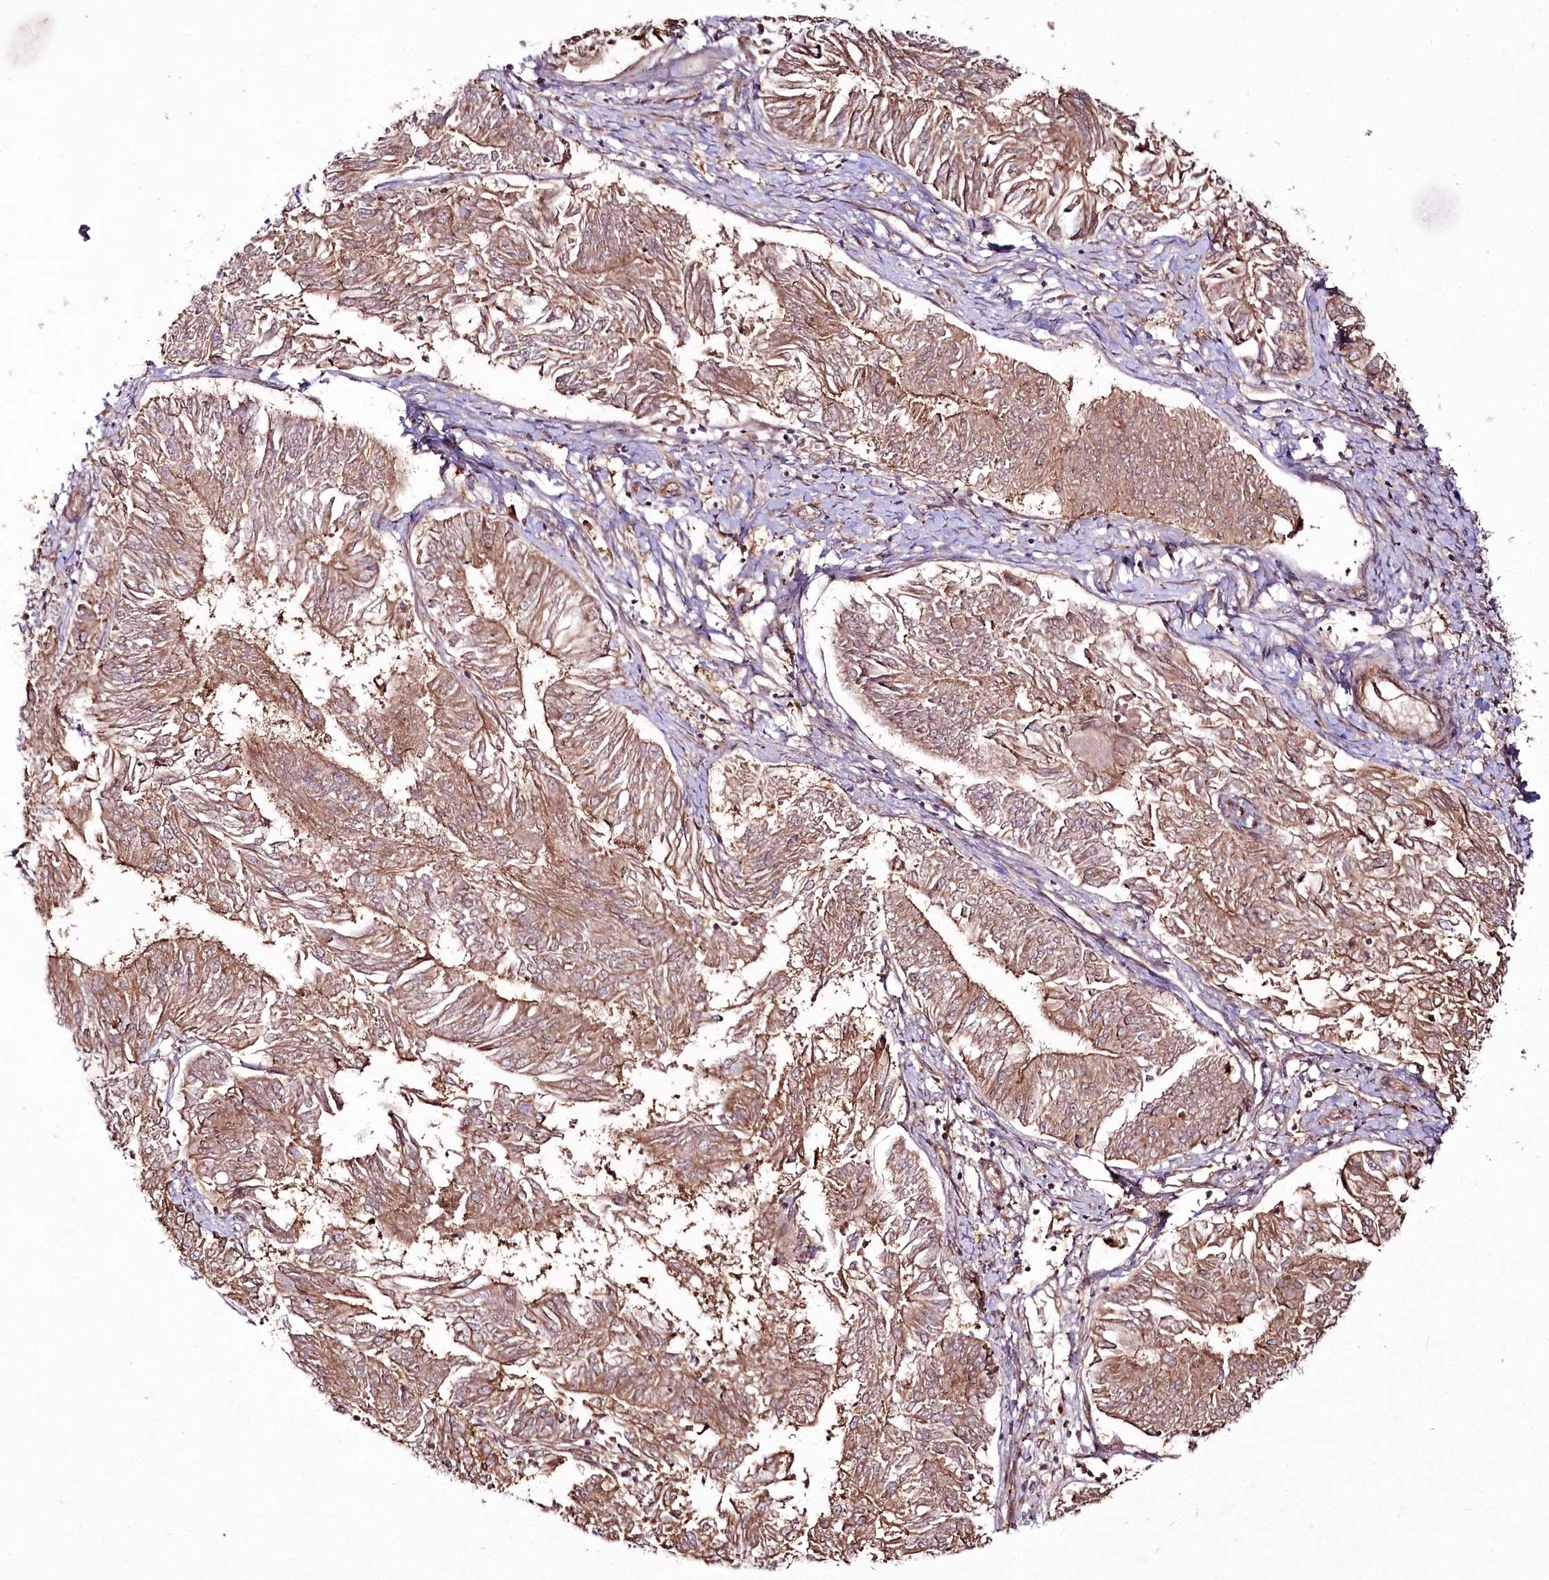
{"staining": {"intensity": "moderate", "quantity": ">75%", "location": "cytoplasmic/membranous"}, "tissue": "endometrial cancer", "cell_type": "Tumor cells", "image_type": "cancer", "snomed": [{"axis": "morphology", "description": "Adenocarcinoma, NOS"}, {"axis": "topography", "description": "Endometrium"}], "caption": "Immunohistochemical staining of human endometrial cancer (adenocarcinoma) exhibits medium levels of moderate cytoplasmic/membranous protein staining in approximately >75% of tumor cells.", "gene": "REXO2", "patient": {"sex": "female", "age": 58}}